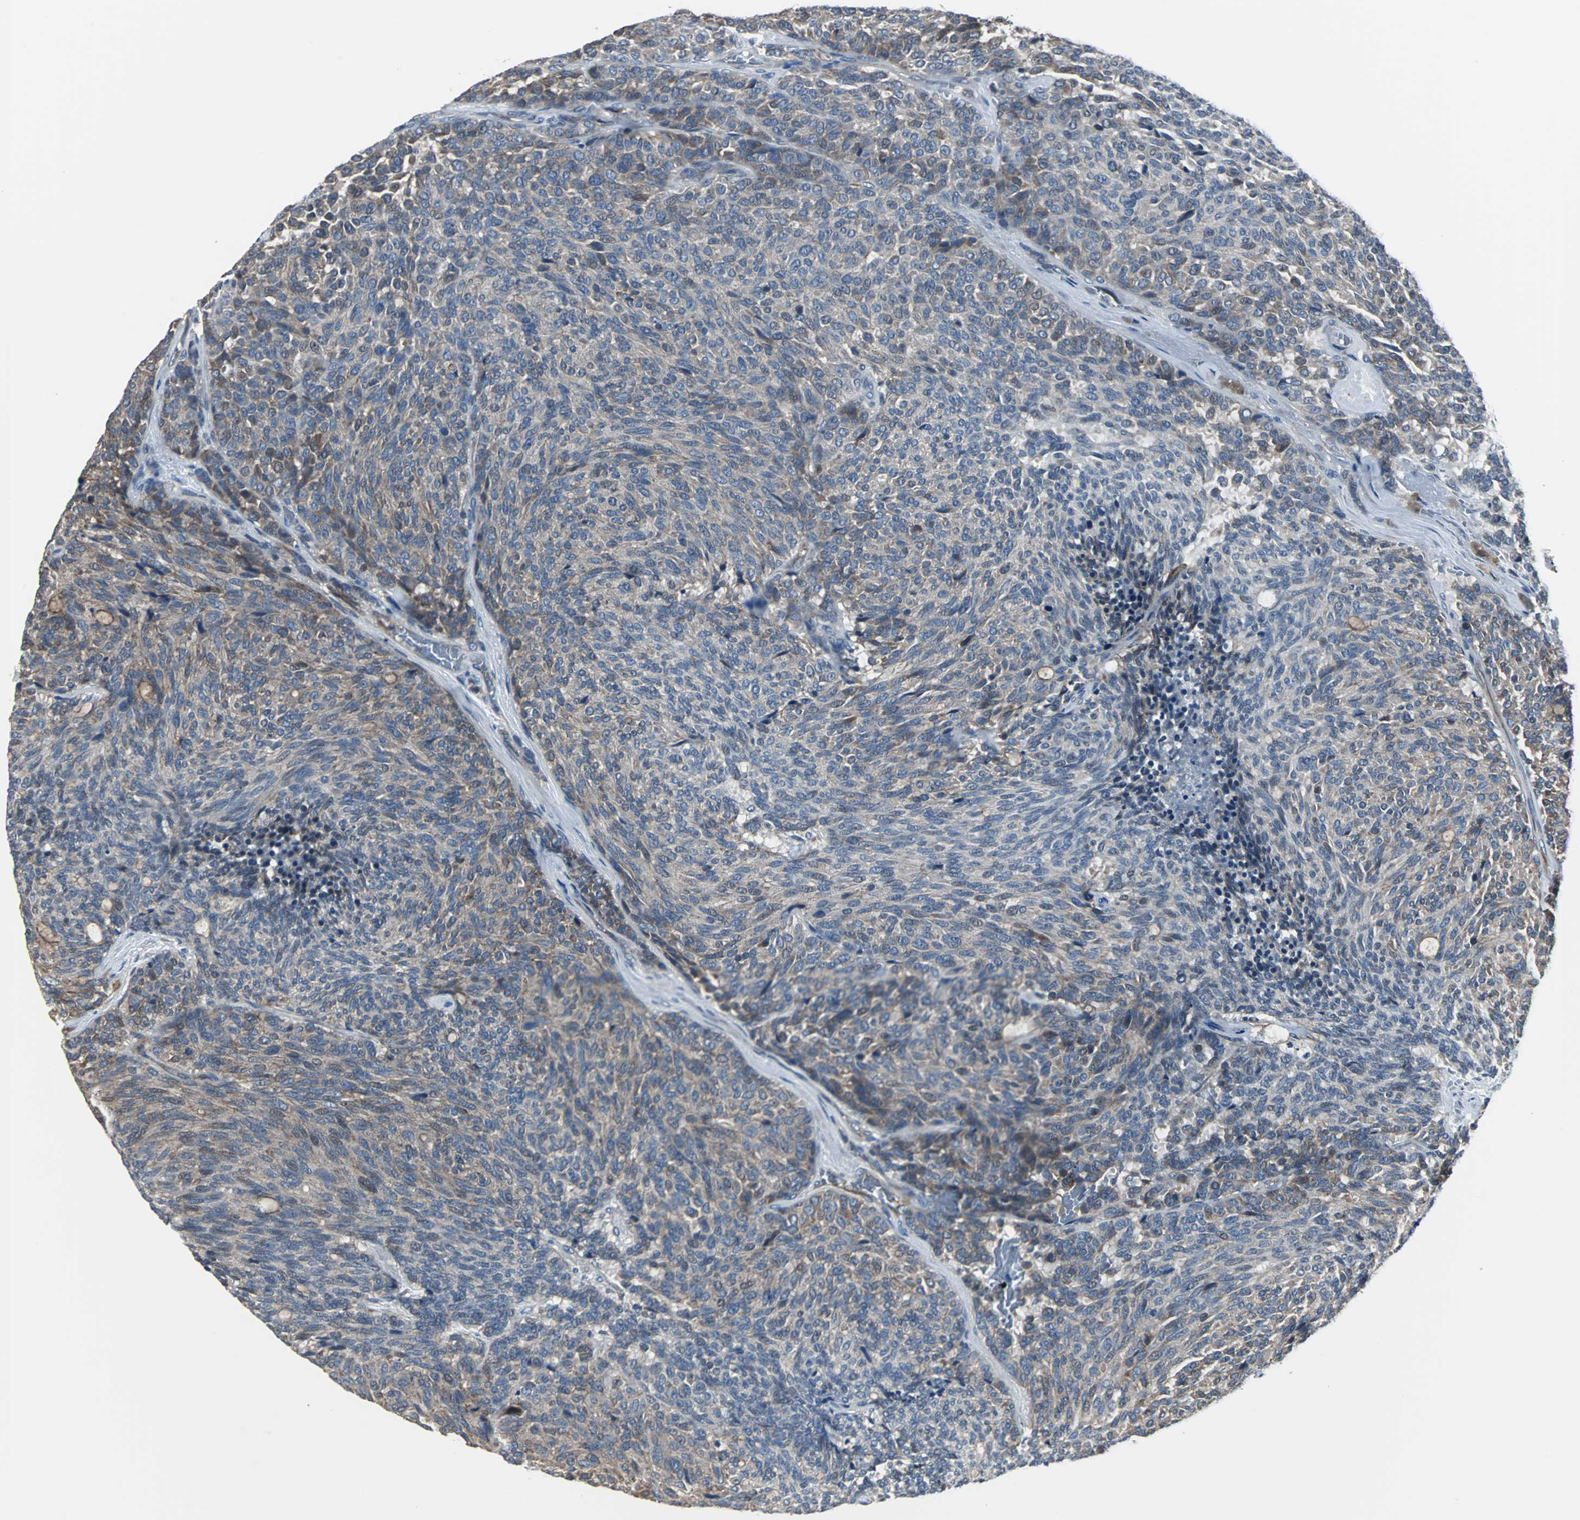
{"staining": {"intensity": "weak", "quantity": "25%-75%", "location": "cytoplasmic/membranous"}, "tissue": "carcinoid", "cell_type": "Tumor cells", "image_type": "cancer", "snomed": [{"axis": "morphology", "description": "Carcinoid, malignant, NOS"}, {"axis": "topography", "description": "Pancreas"}], "caption": "Carcinoid stained for a protein displays weak cytoplasmic/membranous positivity in tumor cells.", "gene": "CHP1", "patient": {"sex": "female", "age": 54}}